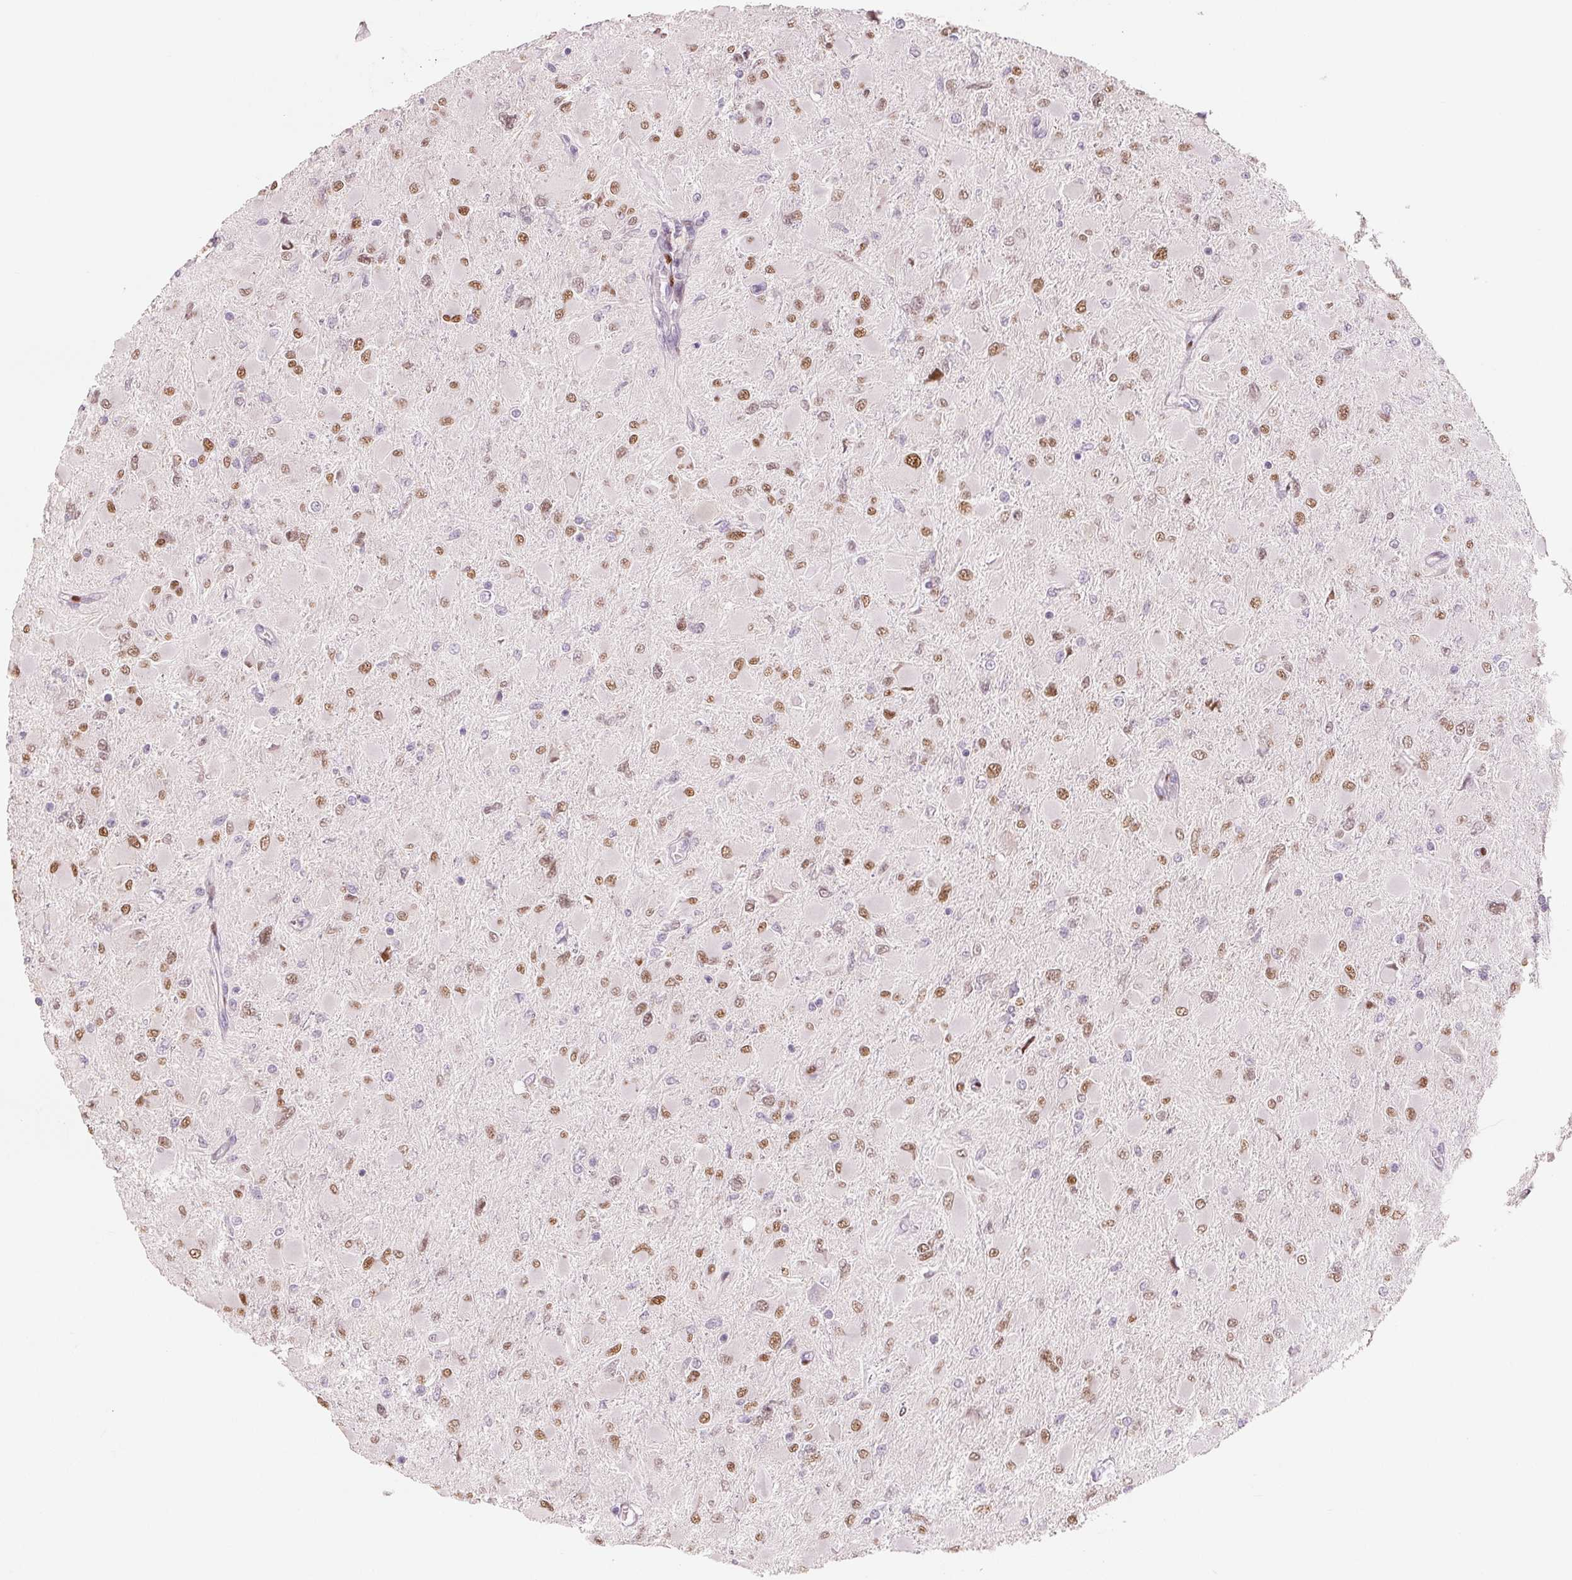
{"staining": {"intensity": "moderate", "quantity": ">75%", "location": "nuclear"}, "tissue": "glioma", "cell_type": "Tumor cells", "image_type": "cancer", "snomed": [{"axis": "morphology", "description": "Glioma, malignant, High grade"}, {"axis": "topography", "description": "Cerebral cortex"}], "caption": "Protein analysis of glioma tissue shows moderate nuclear expression in approximately >75% of tumor cells.", "gene": "SMARCD3", "patient": {"sex": "female", "age": 36}}